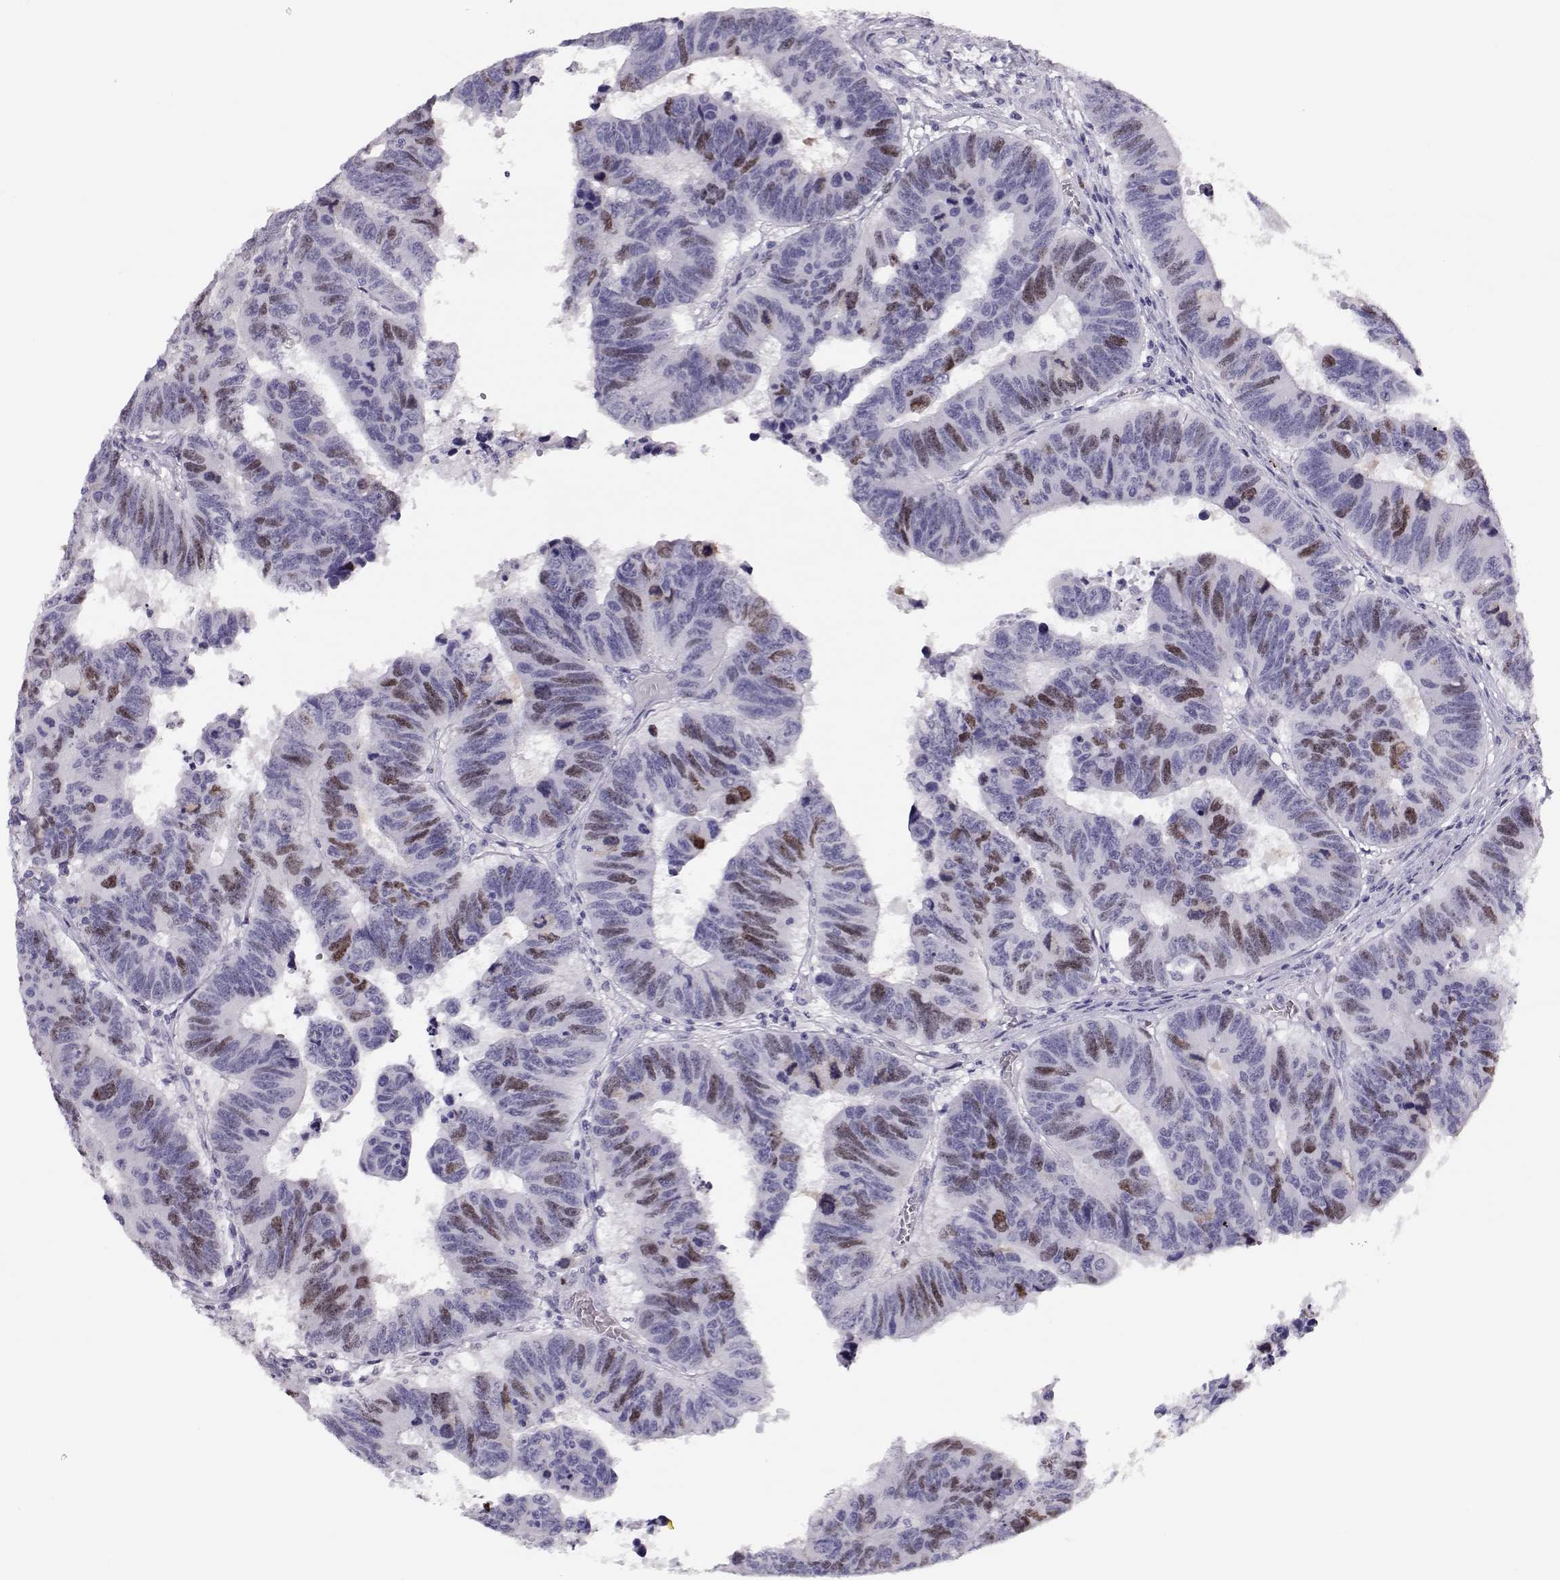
{"staining": {"intensity": "moderate", "quantity": "<25%", "location": "nuclear"}, "tissue": "colorectal cancer", "cell_type": "Tumor cells", "image_type": "cancer", "snomed": [{"axis": "morphology", "description": "Adenocarcinoma, NOS"}, {"axis": "topography", "description": "Appendix"}, {"axis": "topography", "description": "Colon"}, {"axis": "topography", "description": "Cecum"}, {"axis": "topography", "description": "Colon asc"}], "caption": "Protein staining reveals moderate nuclear staining in about <25% of tumor cells in colorectal cancer (adenocarcinoma).", "gene": "SGO1", "patient": {"sex": "female", "age": 85}}